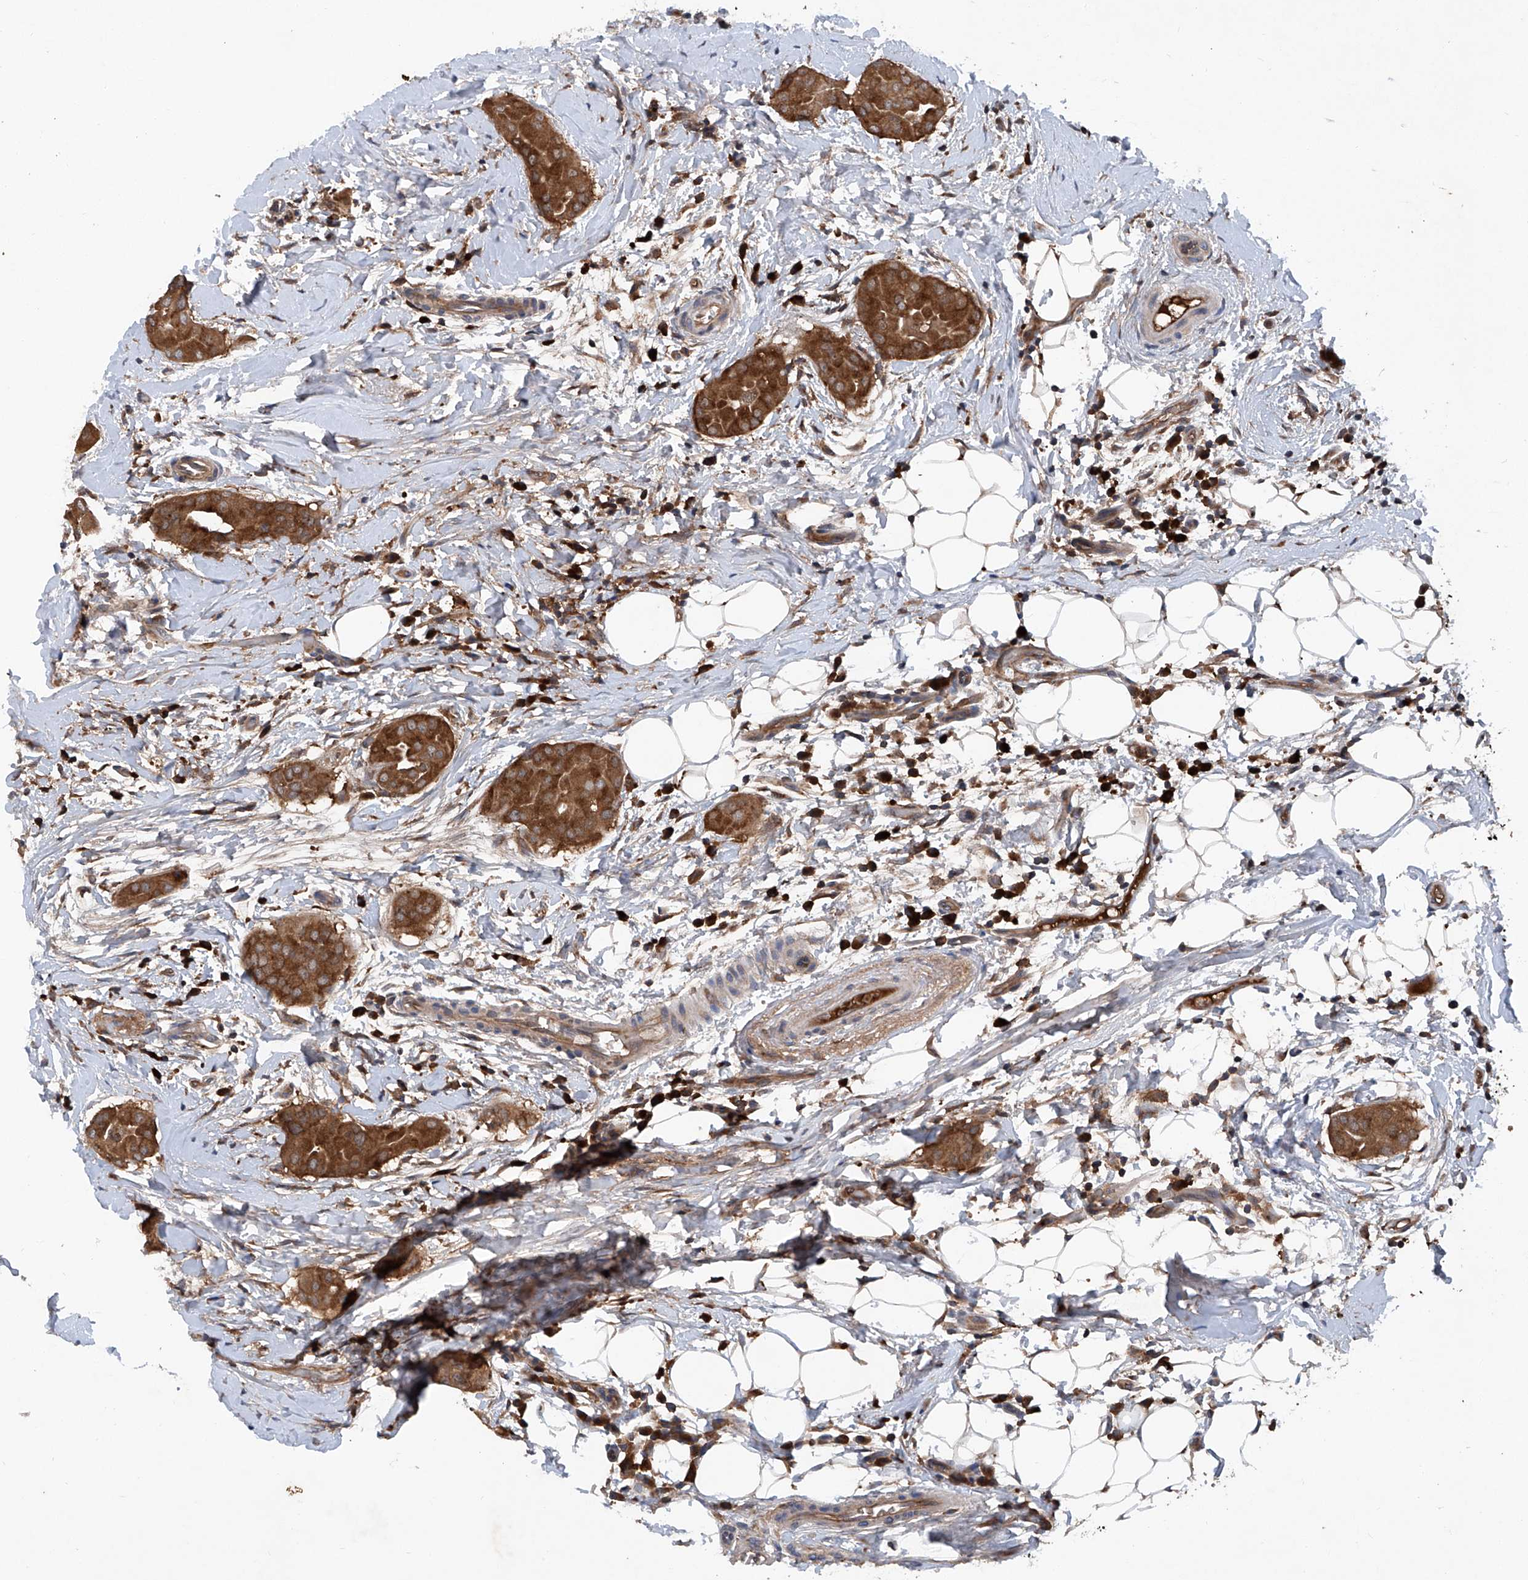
{"staining": {"intensity": "strong", "quantity": ">75%", "location": "cytoplasmic/membranous"}, "tissue": "thyroid cancer", "cell_type": "Tumor cells", "image_type": "cancer", "snomed": [{"axis": "morphology", "description": "Papillary adenocarcinoma, NOS"}, {"axis": "topography", "description": "Thyroid gland"}], "caption": "Immunohistochemistry (IHC) image of neoplastic tissue: thyroid papillary adenocarcinoma stained using immunohistochemistry exhibits high levels of strong protein expression localized specifically in the cytoplasmic/membranous of tumor cells, appearing as a cytoplasmic/membranous brown color.", "gene": "ASCC3", "patient": {"sex": "male", "age": 33}}